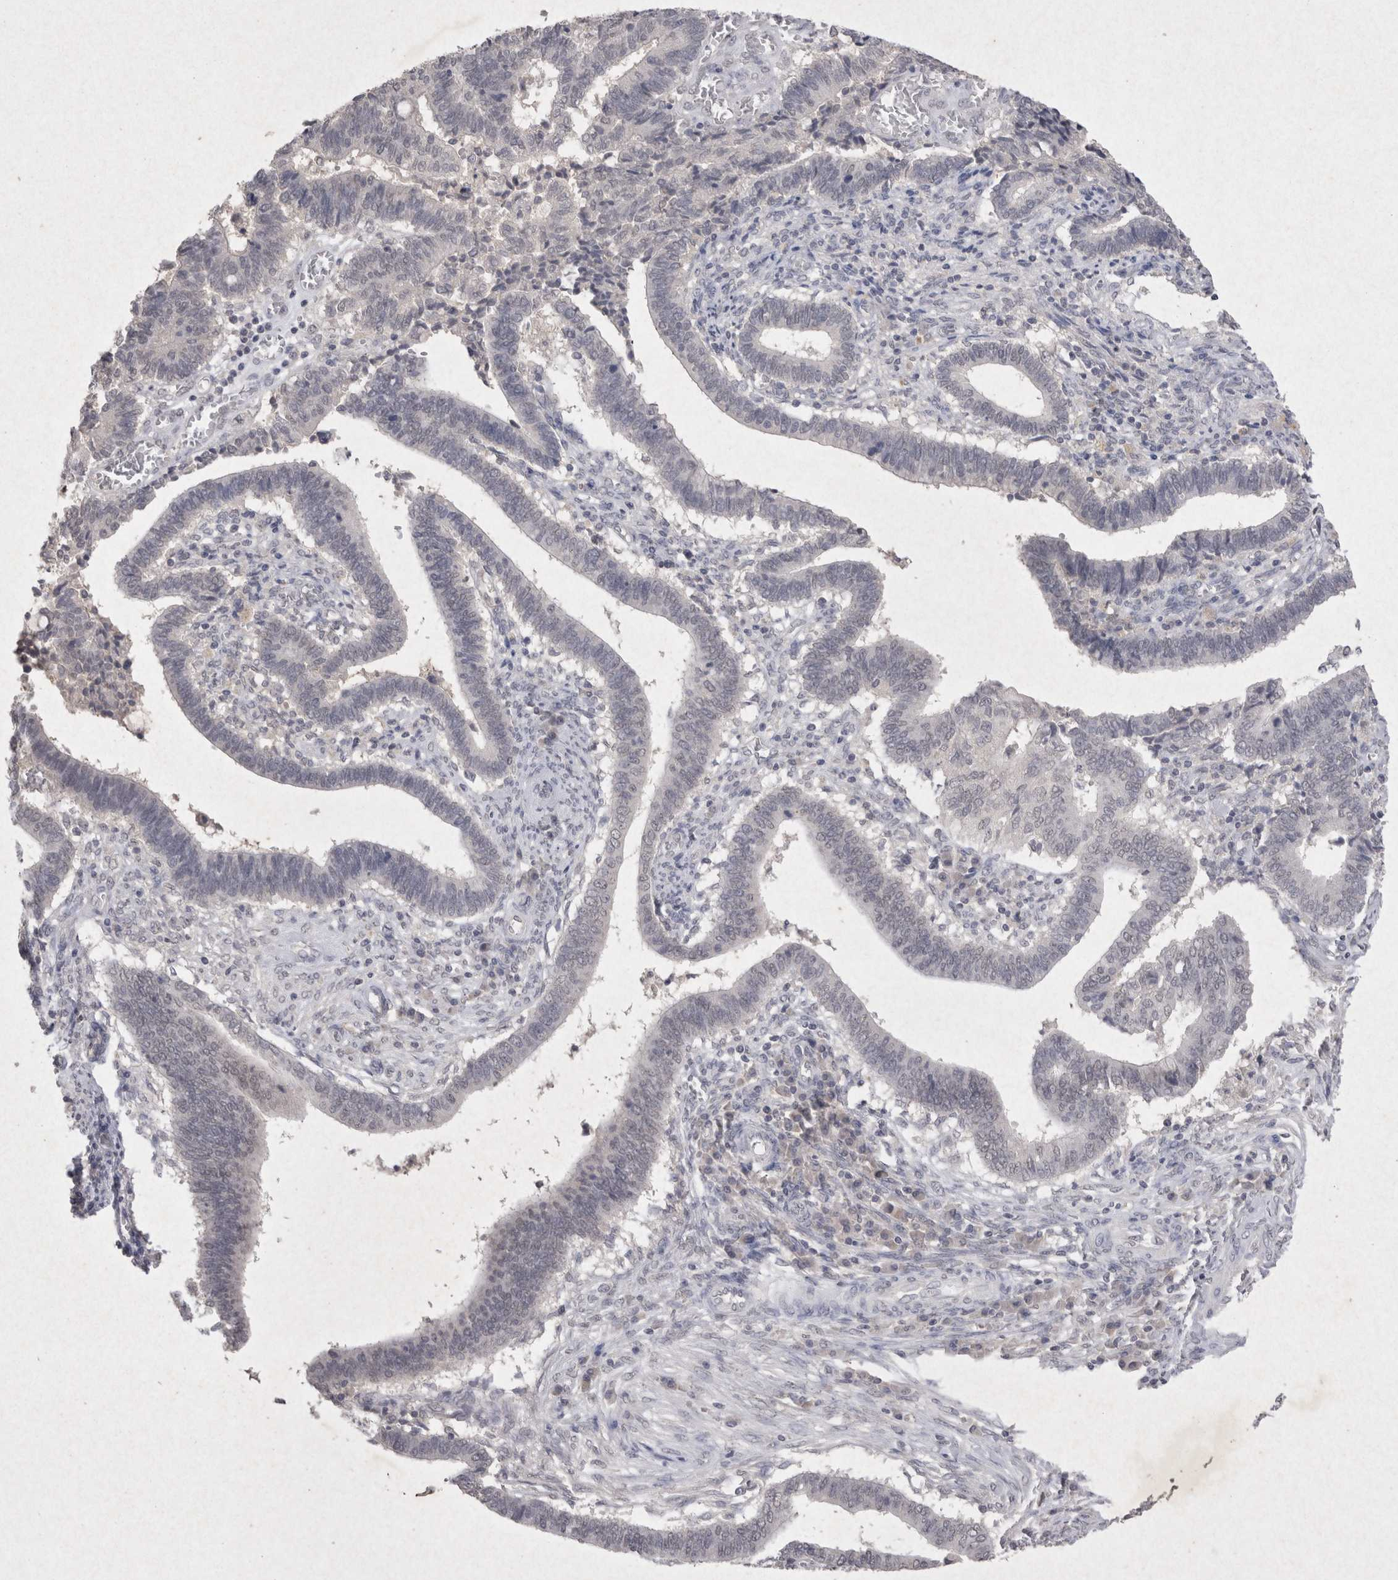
{"staining": {"intensity": "negative", "quantity": "none", "location": "none"}, "tissue": "cervical cancer", "cell_type": "Tumor cells", "image_type": "cancer", "snomed": [{"axis": "morphology", "description": "Adenocarcinoma, NOS"}, {"axis": "topography", "description": "Cervix"}], "caption": "DAB immunohistochemical staining of human cervical cancer (adenocarcinoma) demonstrates no significant expression in tumor cells.", "gene": "LYVE1", "patient": {"sex": "female", "age": 44}}